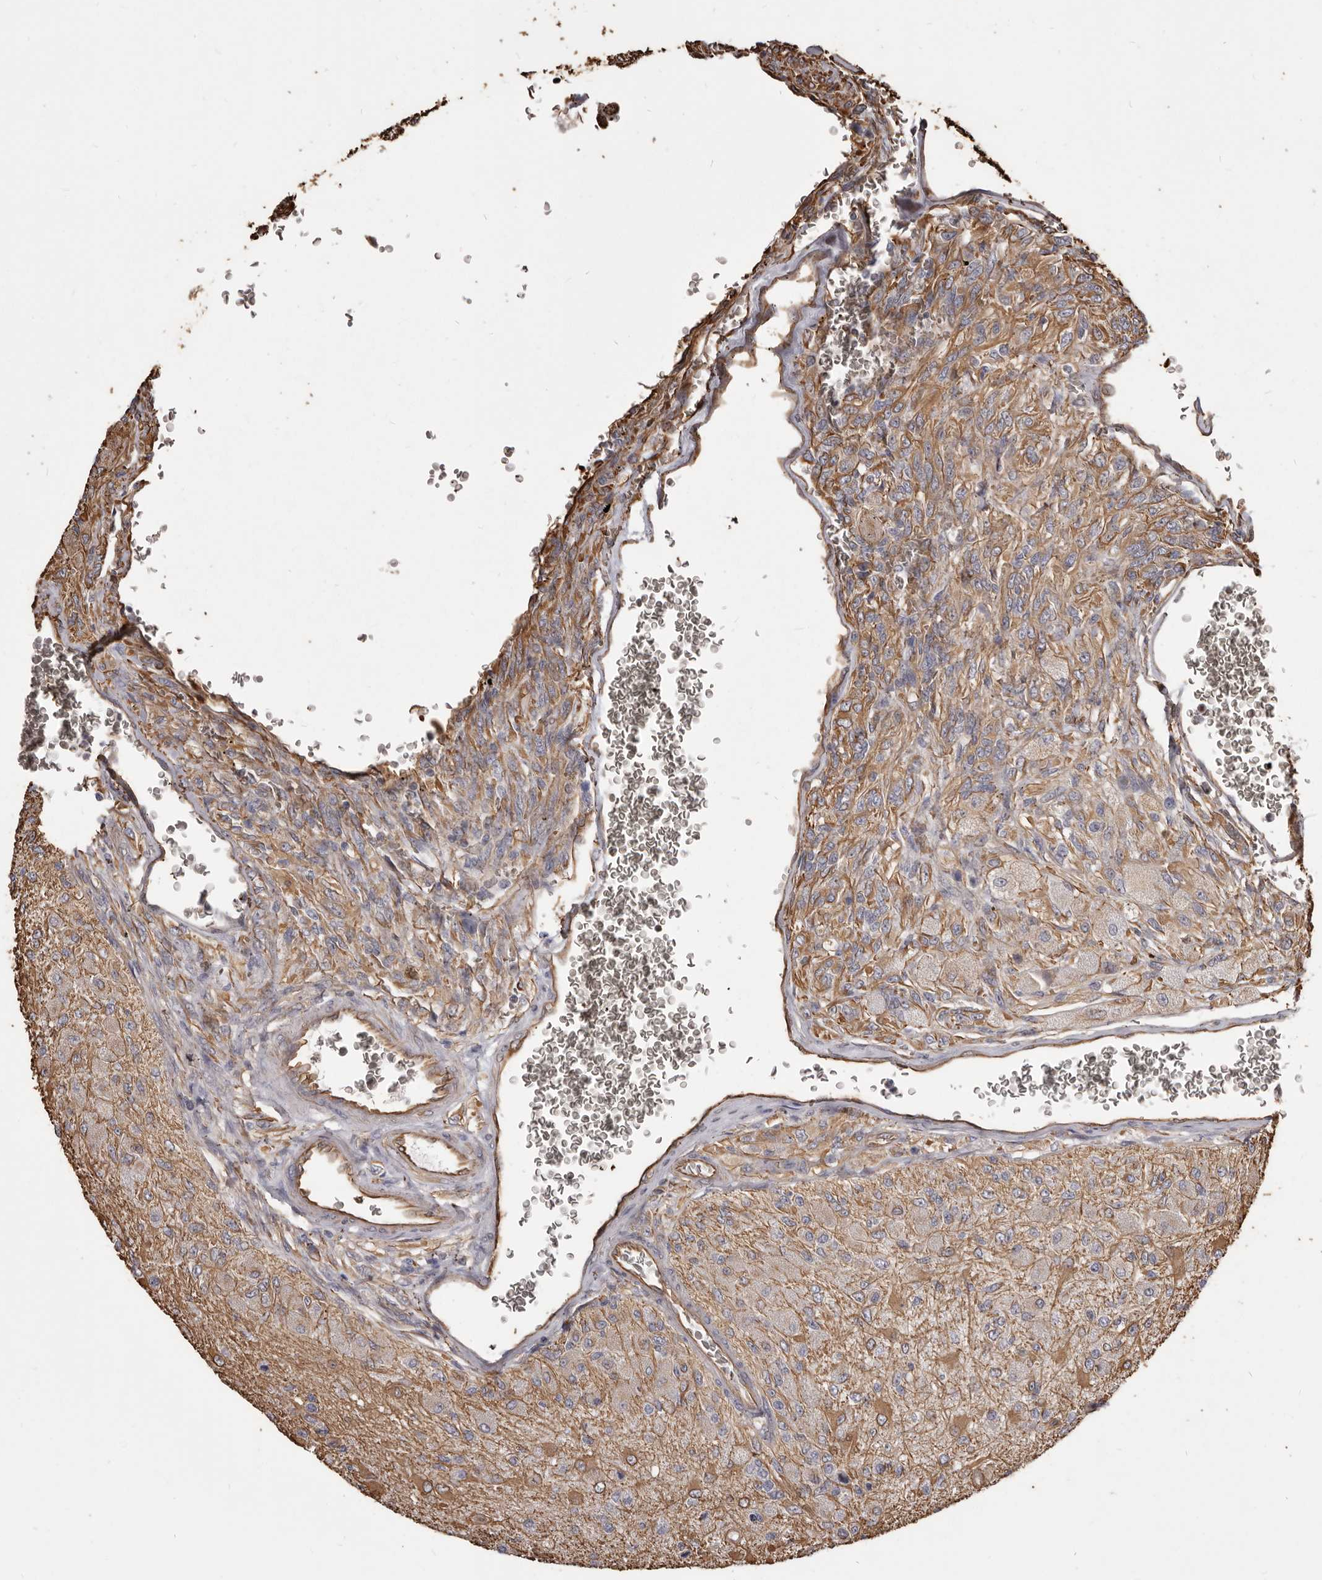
{"staining": {"intensity": "weak", "quantity": "25%-75%", "location": "cytoplasmic/membranous"}, "tissue": "glioma", "cell_type": "Tumor cells", "image_type": "cancer", "snomed": [{"axis": "morphology", "description": "Normal tissue, NOS"}, {"axis": "morphology", "description": "Glioma, malignant, High grade"}, {"axis": "topography", "description": "Cerebral cortex"}], "caption": "Immunohistochemical staining of glioma displays low levels of weak cytoplasmic/membranous protein expression in about 25%-75% of tumor cells.", "gene": "MTURN", "patient": {"sex": "male", "age": 77}}